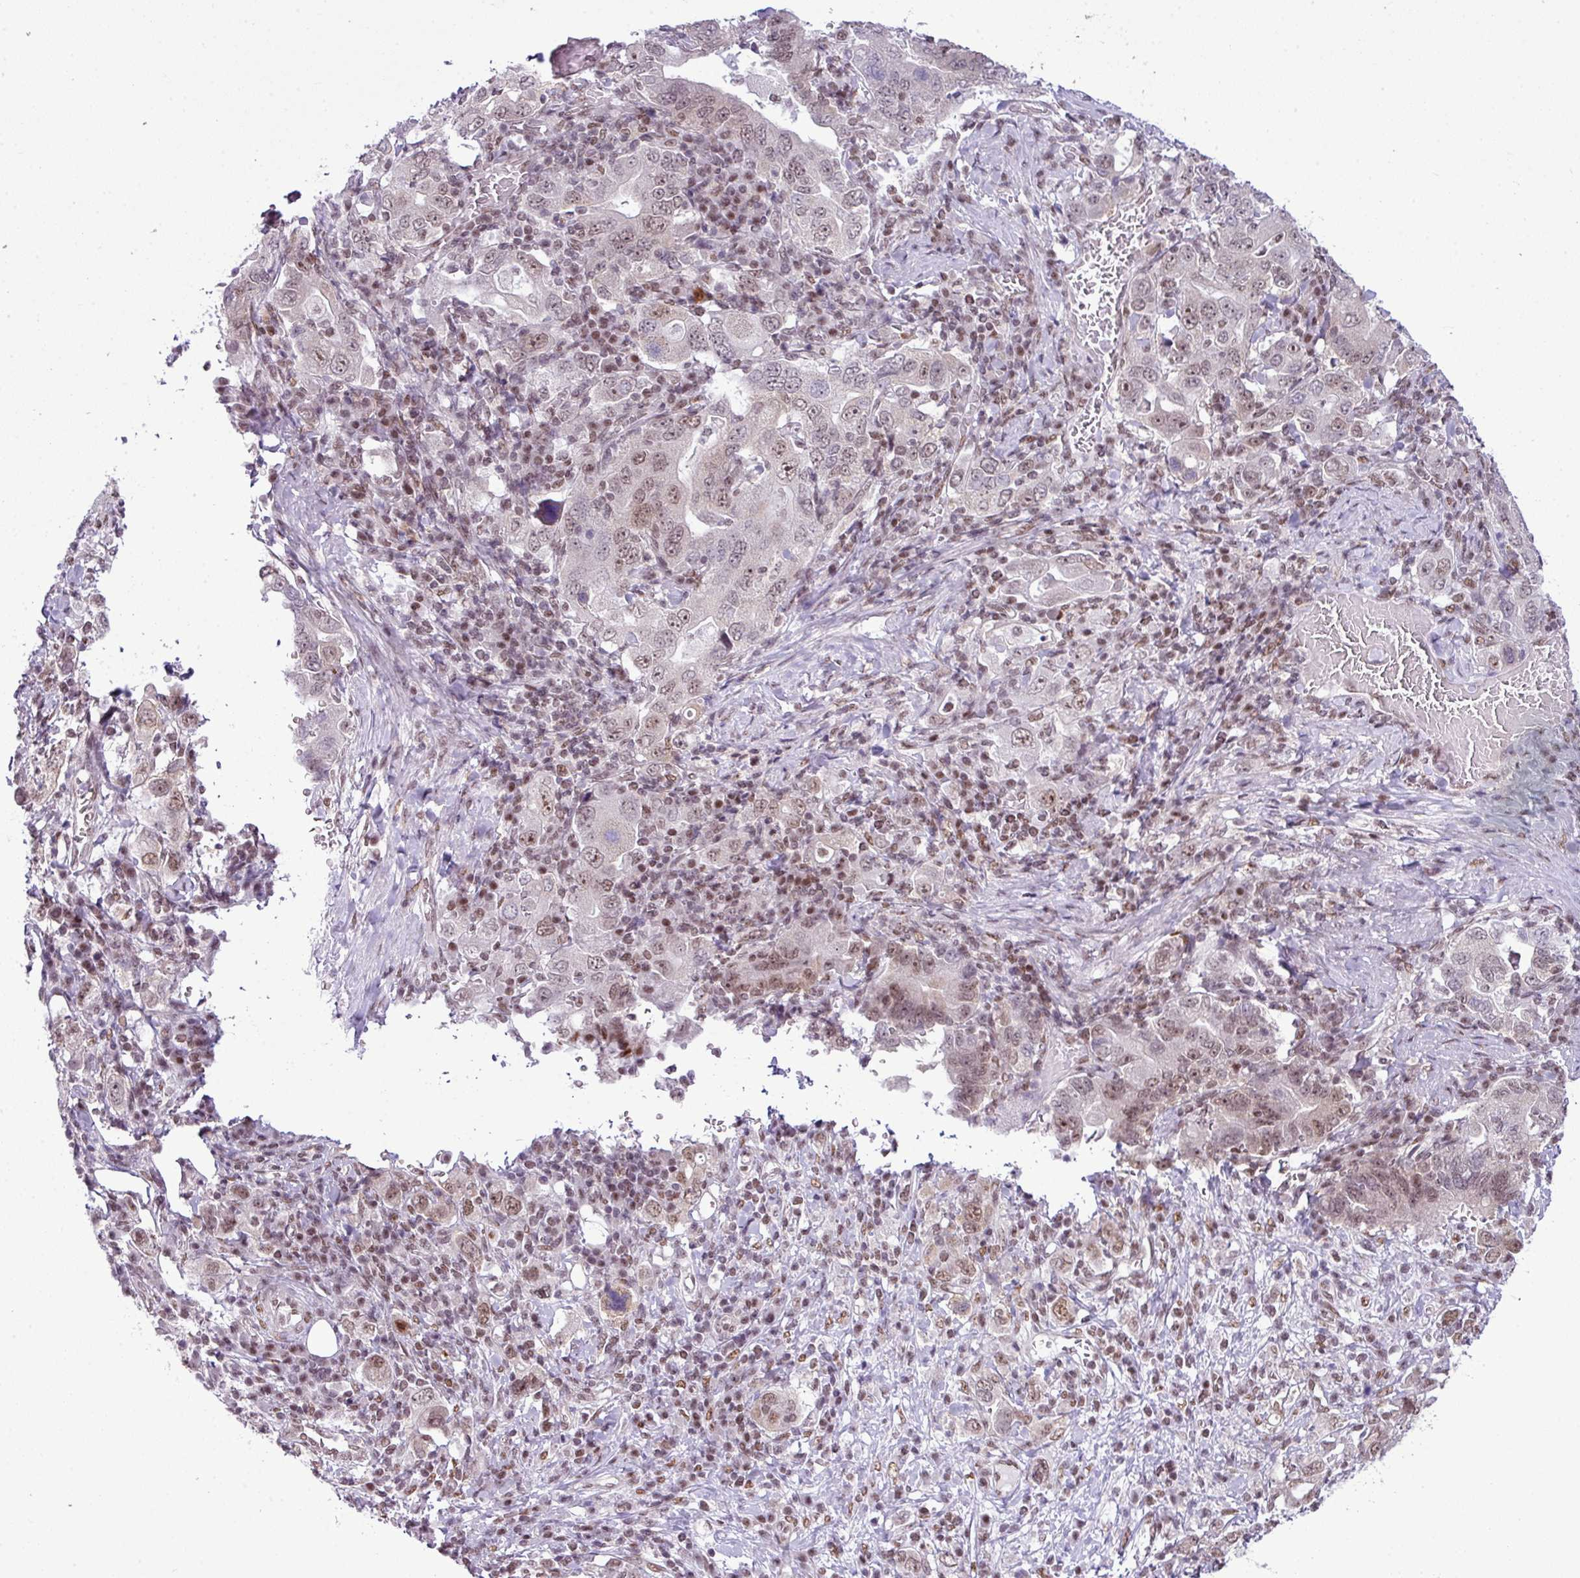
{"staining": {"intensity": "weak", "quantity": "25%-75%", "location": "nuclear"}, "tissue": "stomach cancer", "cell_type": "Tumor cells", "image_type": "cancer", "snomed": [{"axis": "morphology", "description": "Adenocarcinoma, NOS"}, {"axis": "topography", "description": "Stomach, upper"}, {"axis": "topography", "description": "Stomach"}], "caption": "DAB immunohistochemical staining of stomach cancer demonstrates weak nuclear protein positivity in approximately 25%-75% of tumor cells.", "gene": "ARL6IP4", "patient": {"sex": "male", "age": 62}}